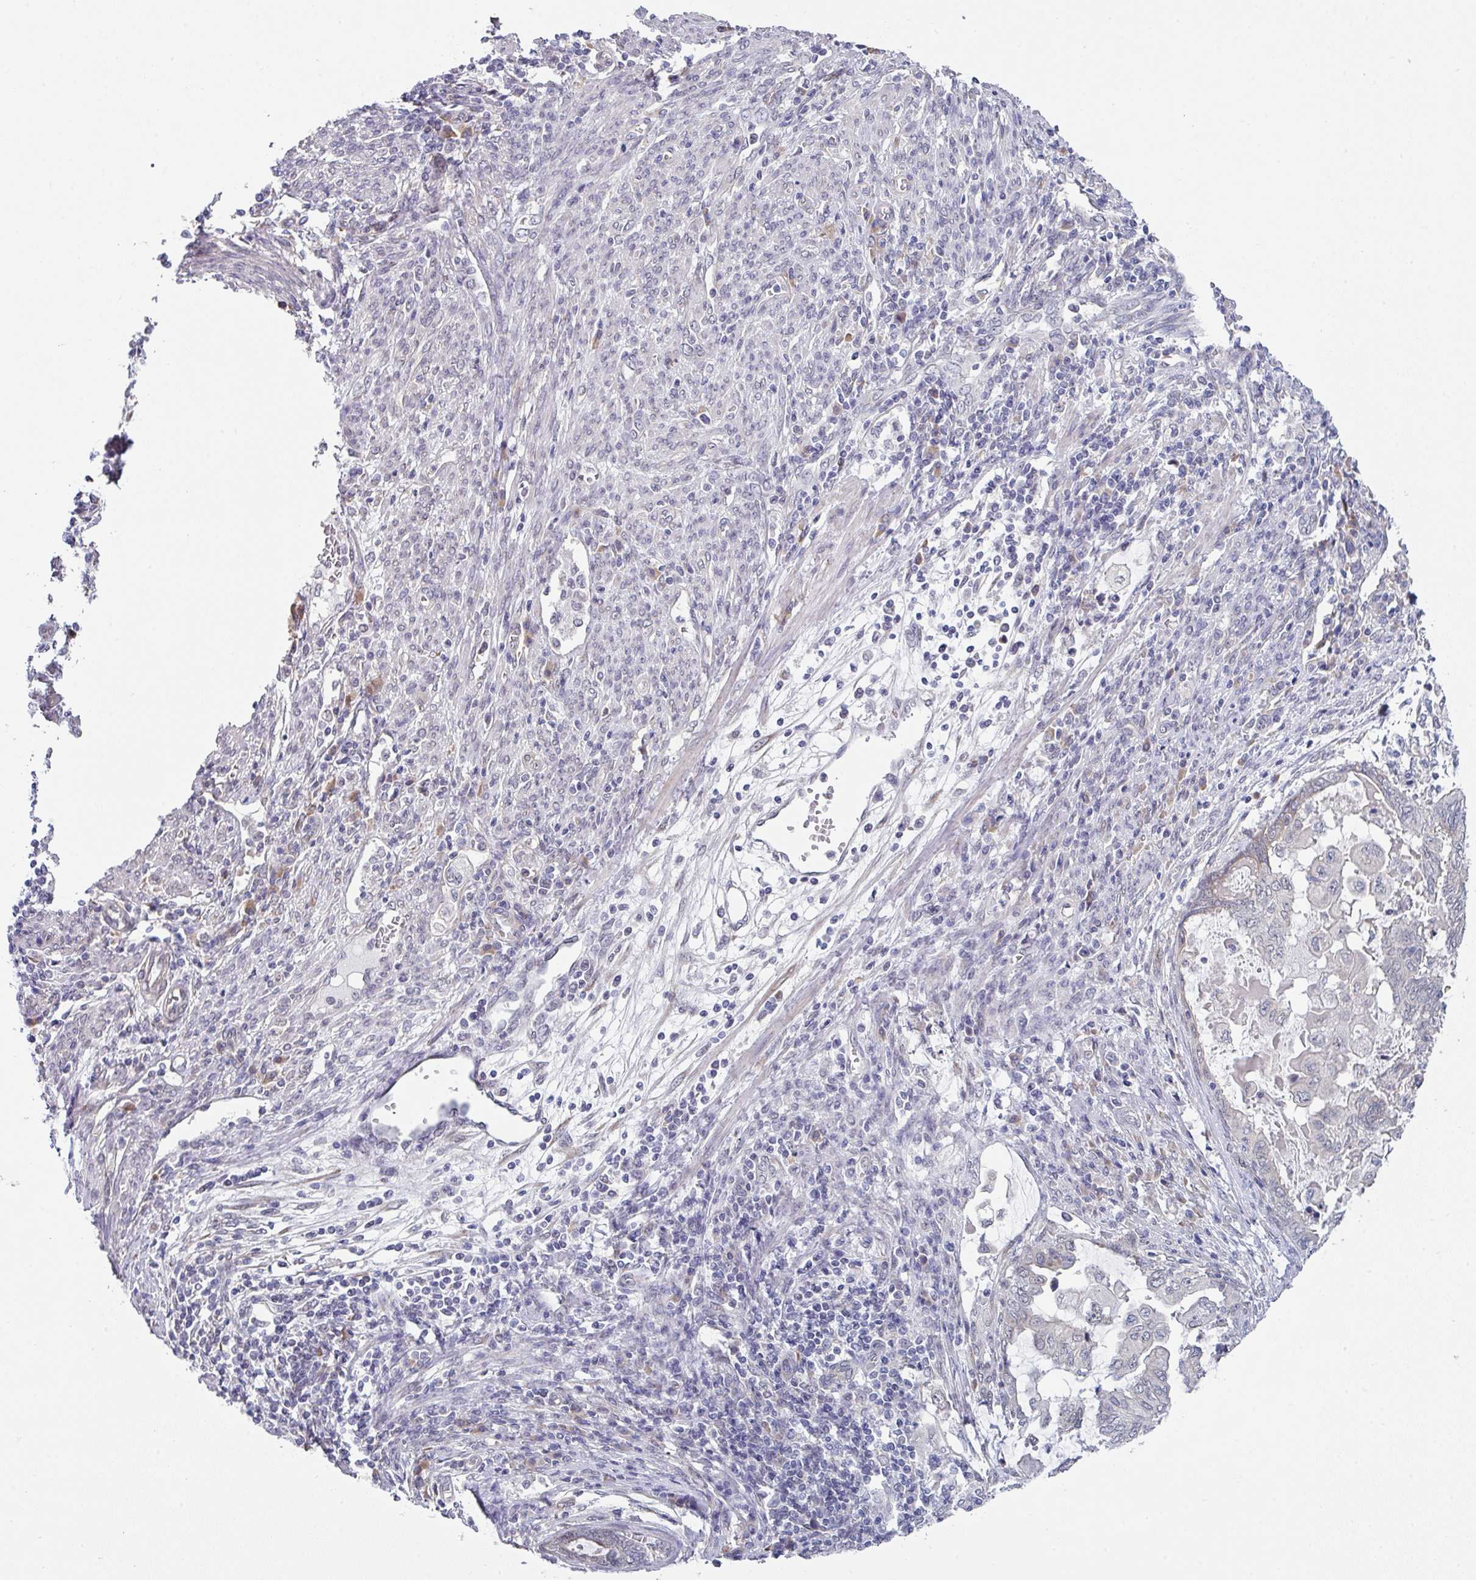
{"staining": {"intensity": "negative", "quantity": "none", "location": "none"}, "tissue": "endometrial cancer", "cell_type": "Tumor cells", "image_type": "cancer", "snomed": [{"axis": "morphology", "description": "Adenocarcinoma, NOS"}, {"axis": "topography", "description": "Uterus"}, {"axis": "topography", "description": "Endometrium"}], "caption": "Tumor cells are negative for brown protein staining in endometrial cancer. (IHC, brightfield microscopy, high magnification).", "gene": "TMED5", "patient": {"sex": "female", "age": 70}}